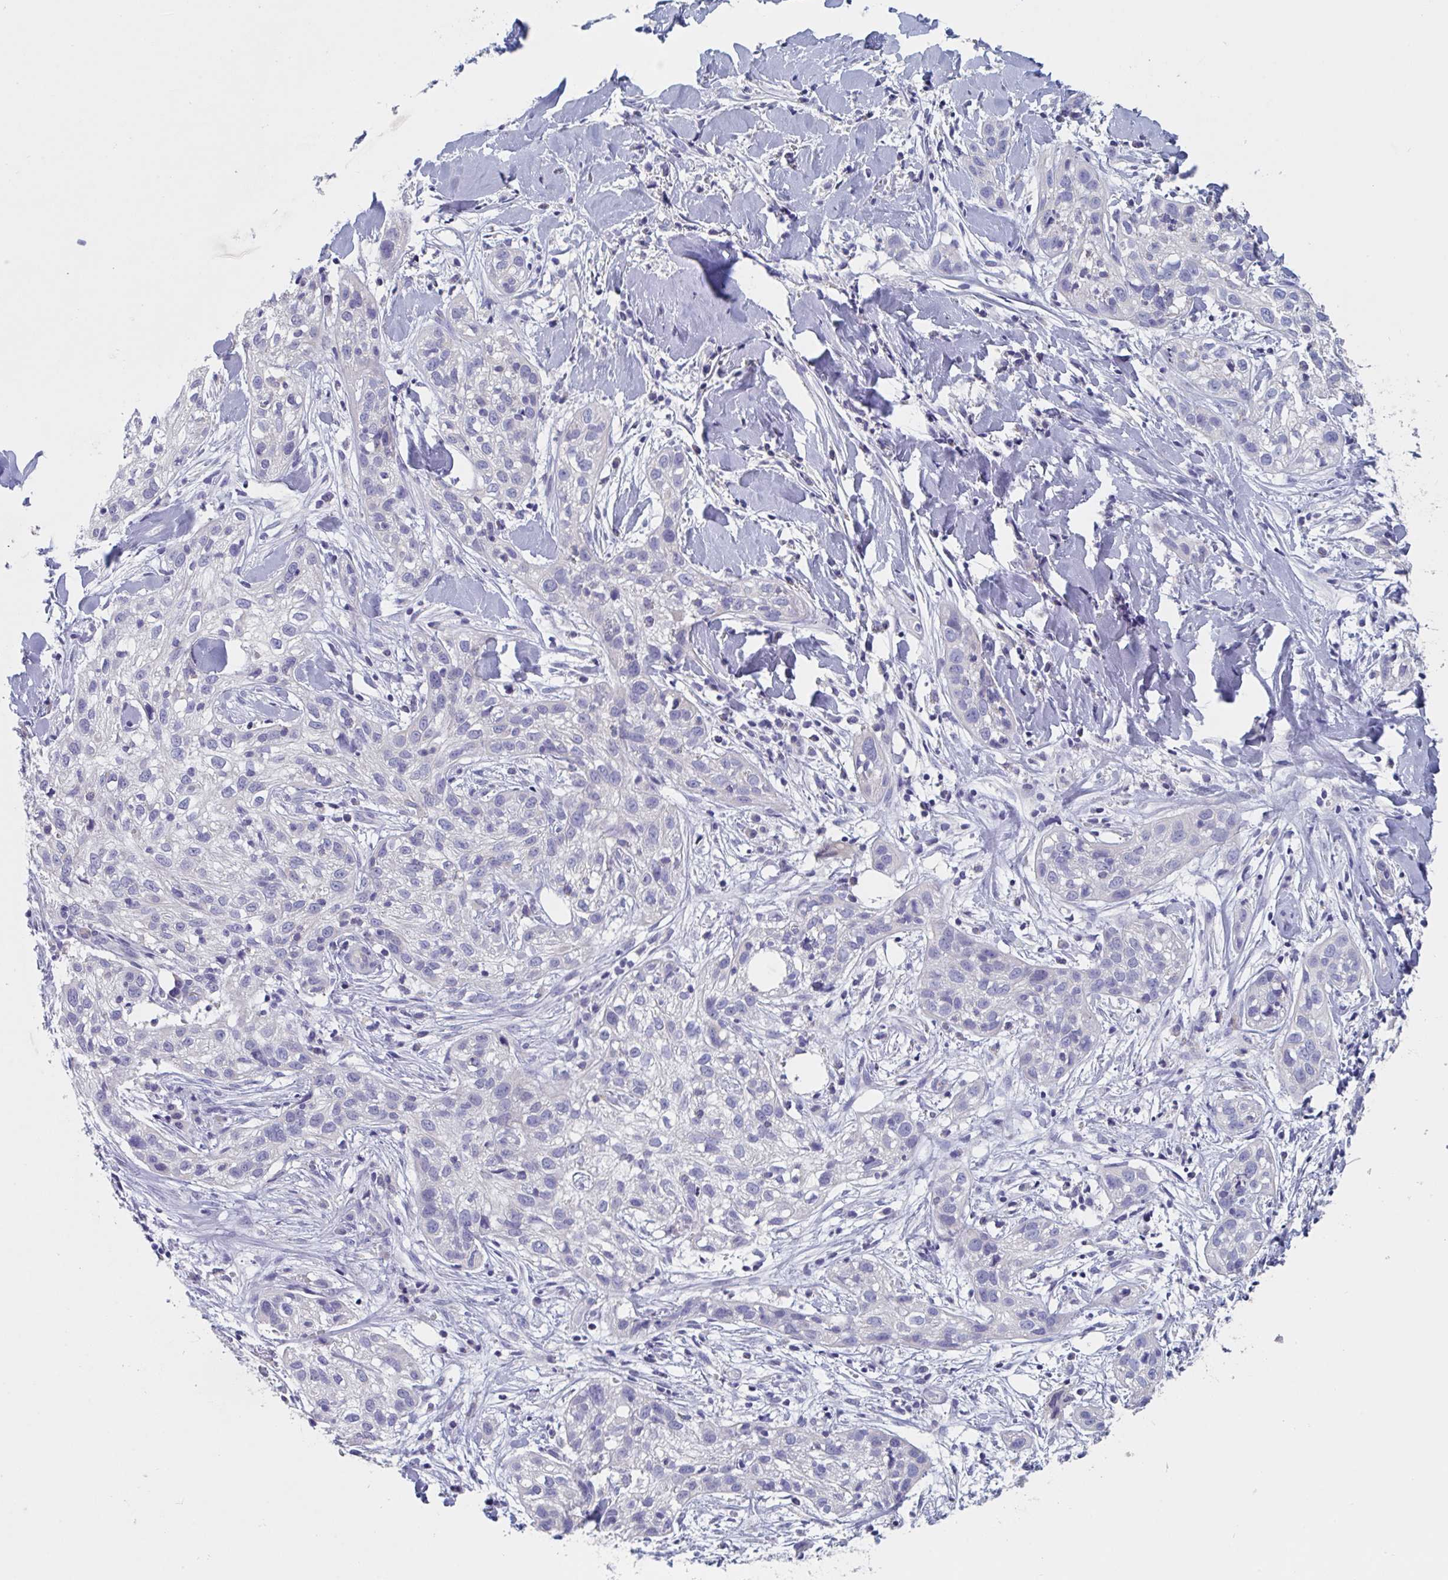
{"staining": {"intensity": "negative", "quantity": "none", "location": "none"}, "tissue": "skin cancer", "cell_type": "Tumor cells", "image_type": "cancer", "snomed": [{"axis": "morphology", "description": "Squamous cell carcinoma, NOS"}, {"axis": "topography", "description": "Skin"}], "caption": "High power microscopy photomicrograph of an immunohistochemistry (IHC) histopathology image of skin cancer (squamous cell carcinoma), revealing no significant expression in tumor cells.", "gene": "ABHD16A", "patient": {"sex": "male", "age": 82}}